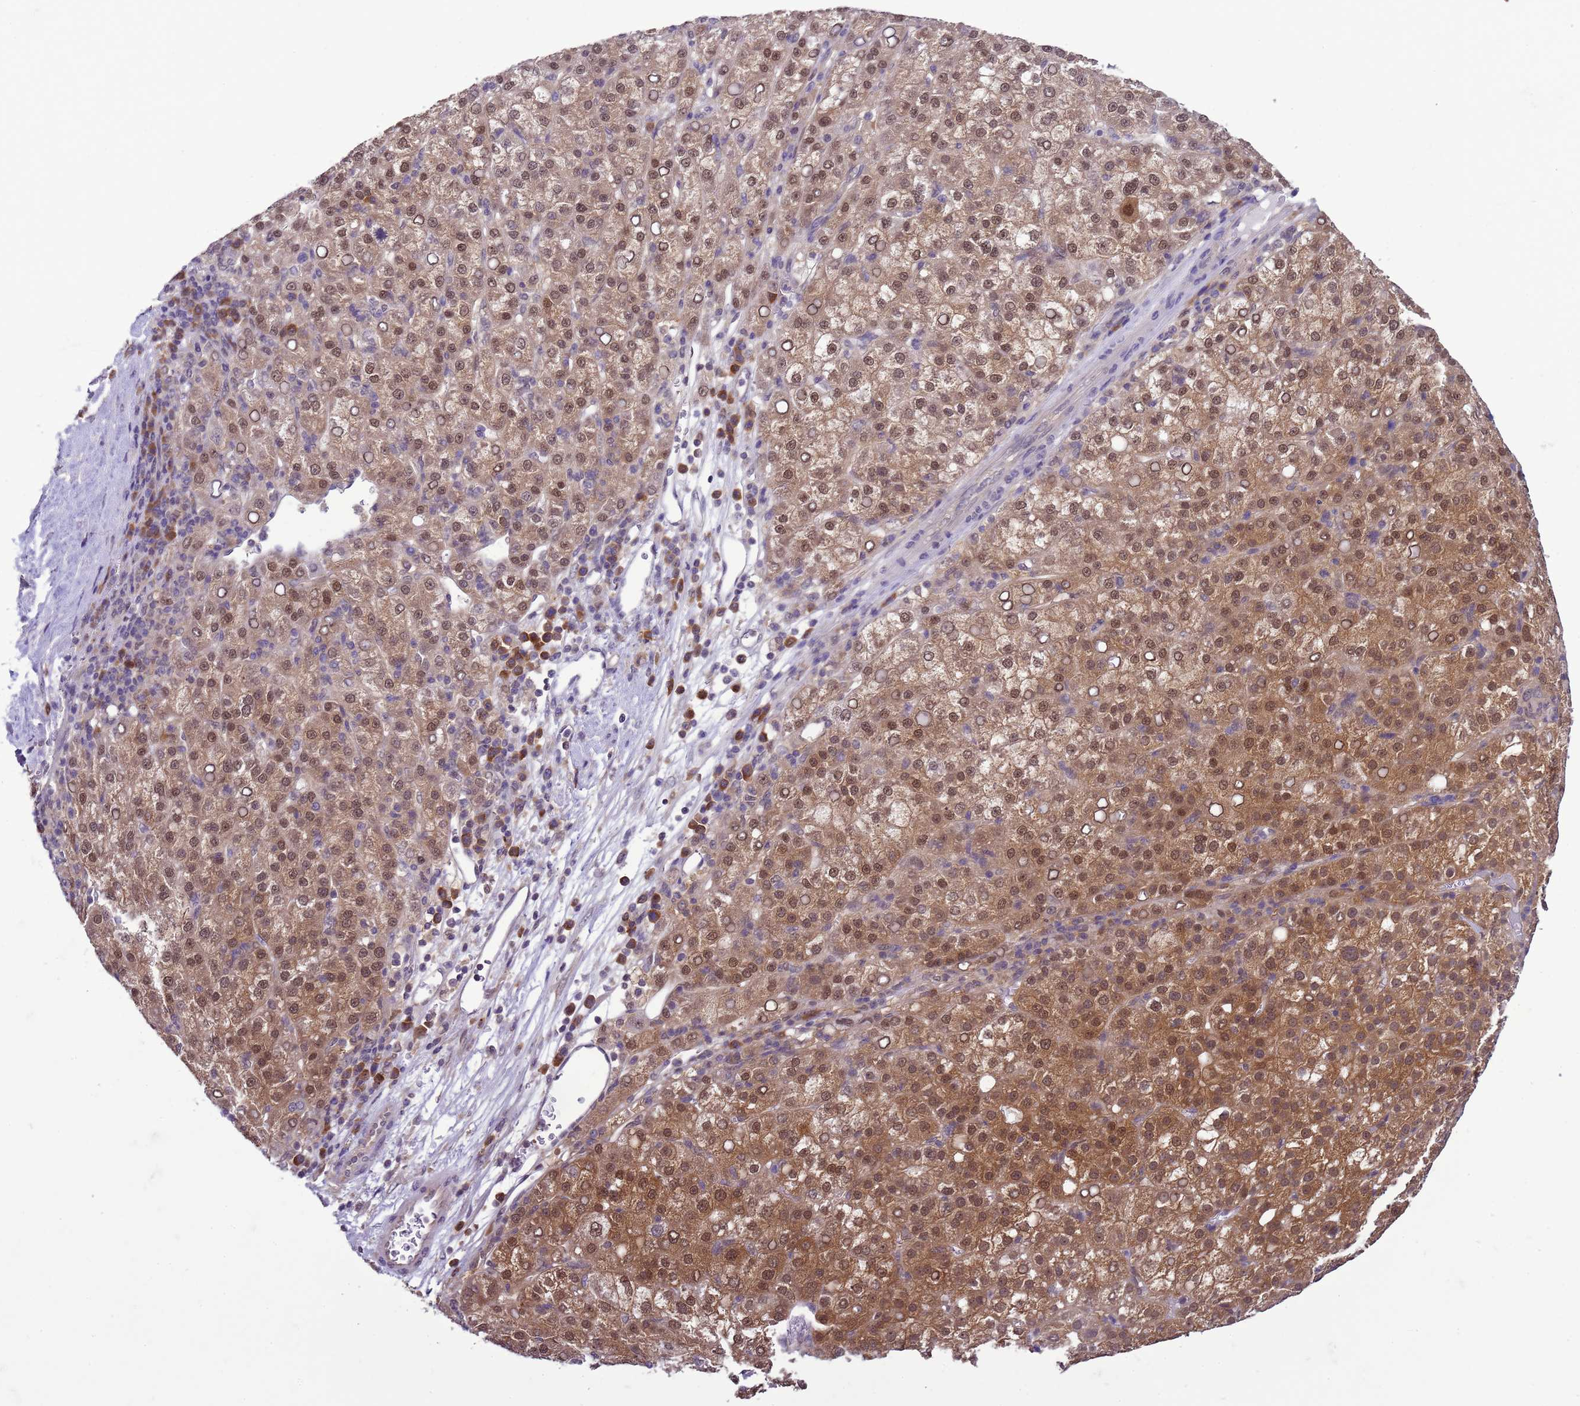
{"staining": {"intensity": "moderate", "quantity": ">75%", "location": "cytoplasmic/membranous,nuclear"}, "tissue": "liver cancer", "cell_type": "Tumor cells", "image_type": "cancer", "snomed": [{"axis": "morphology", "description": "Carcinoma, Hepatocellular, NOS"}, {"axis": "topography", "description": "Liver"}], "caption": "Immunohistochemical staining of human liver cancer reveals medium levels of moderate cytoplasmic/membranous and nuclear protein staining in approximately >75% of tumor cells. (DAB (3,3'-diaminobenzidine) IHC with brightfield microscopy, high magnification).", "gene": "DDI2", "patient": {"sex": "female", "age": 58}}